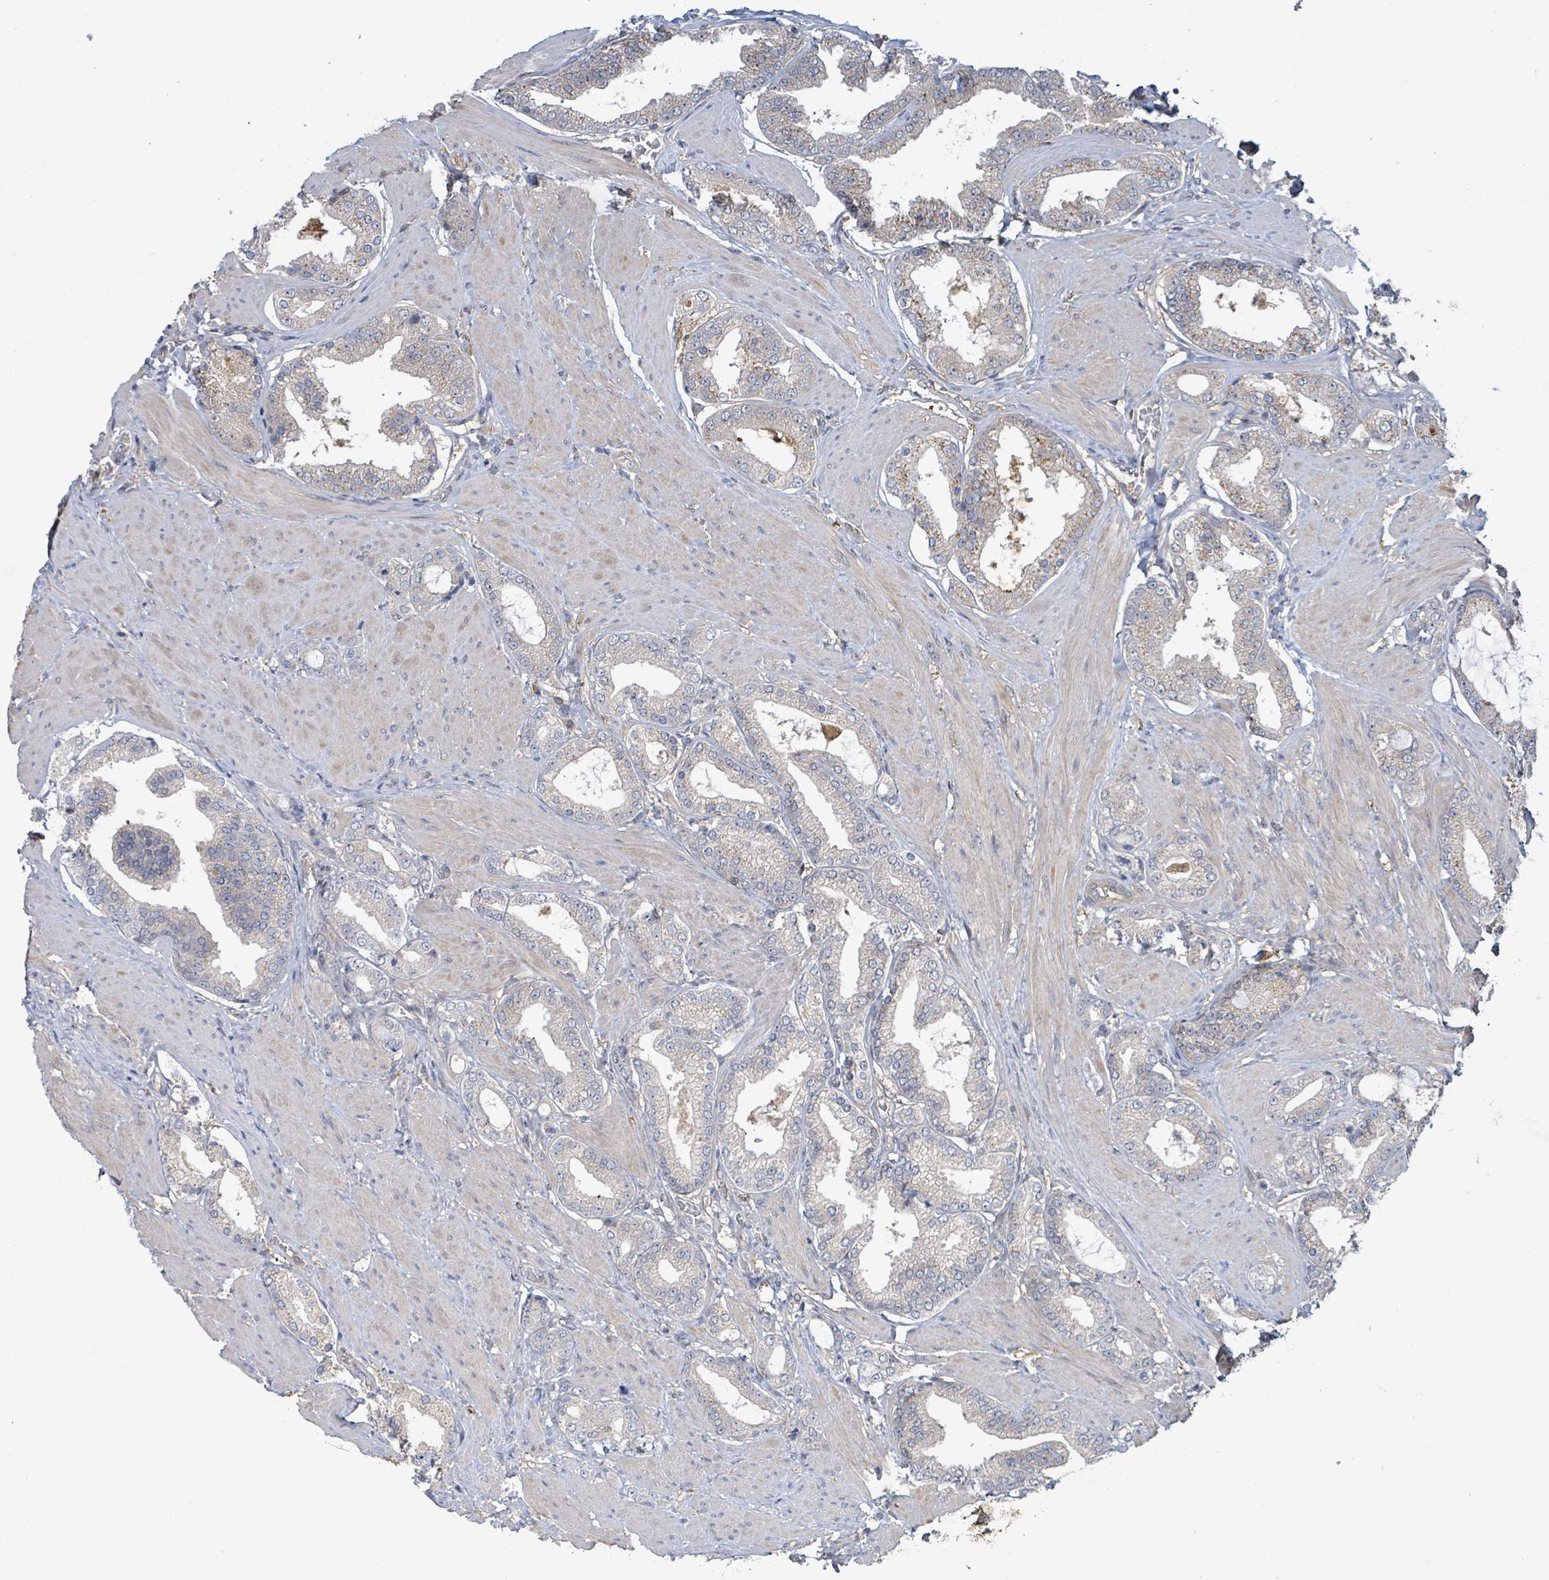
{"staining": {"intensity": "negative", "quantity": "none", "location": "none"}, "tissue": "prostate cancer", "cell_type": "Tumor cells", "image_type": "cancer", "snomed": [{"axis": "morphology", "description": "Adenocarcinoma, Low grade"}, {"axis": "topography", "description": "Prostate"}], "caption": "DAB (3,3'-diaminobenzidine) immunohistochemical staining of prostate cancer (low-grade adenocarcinoma) reveals no significant staining in tumor cells.", "gene": "PGAM1", "patient": {"sex": "male", "age": 42}}